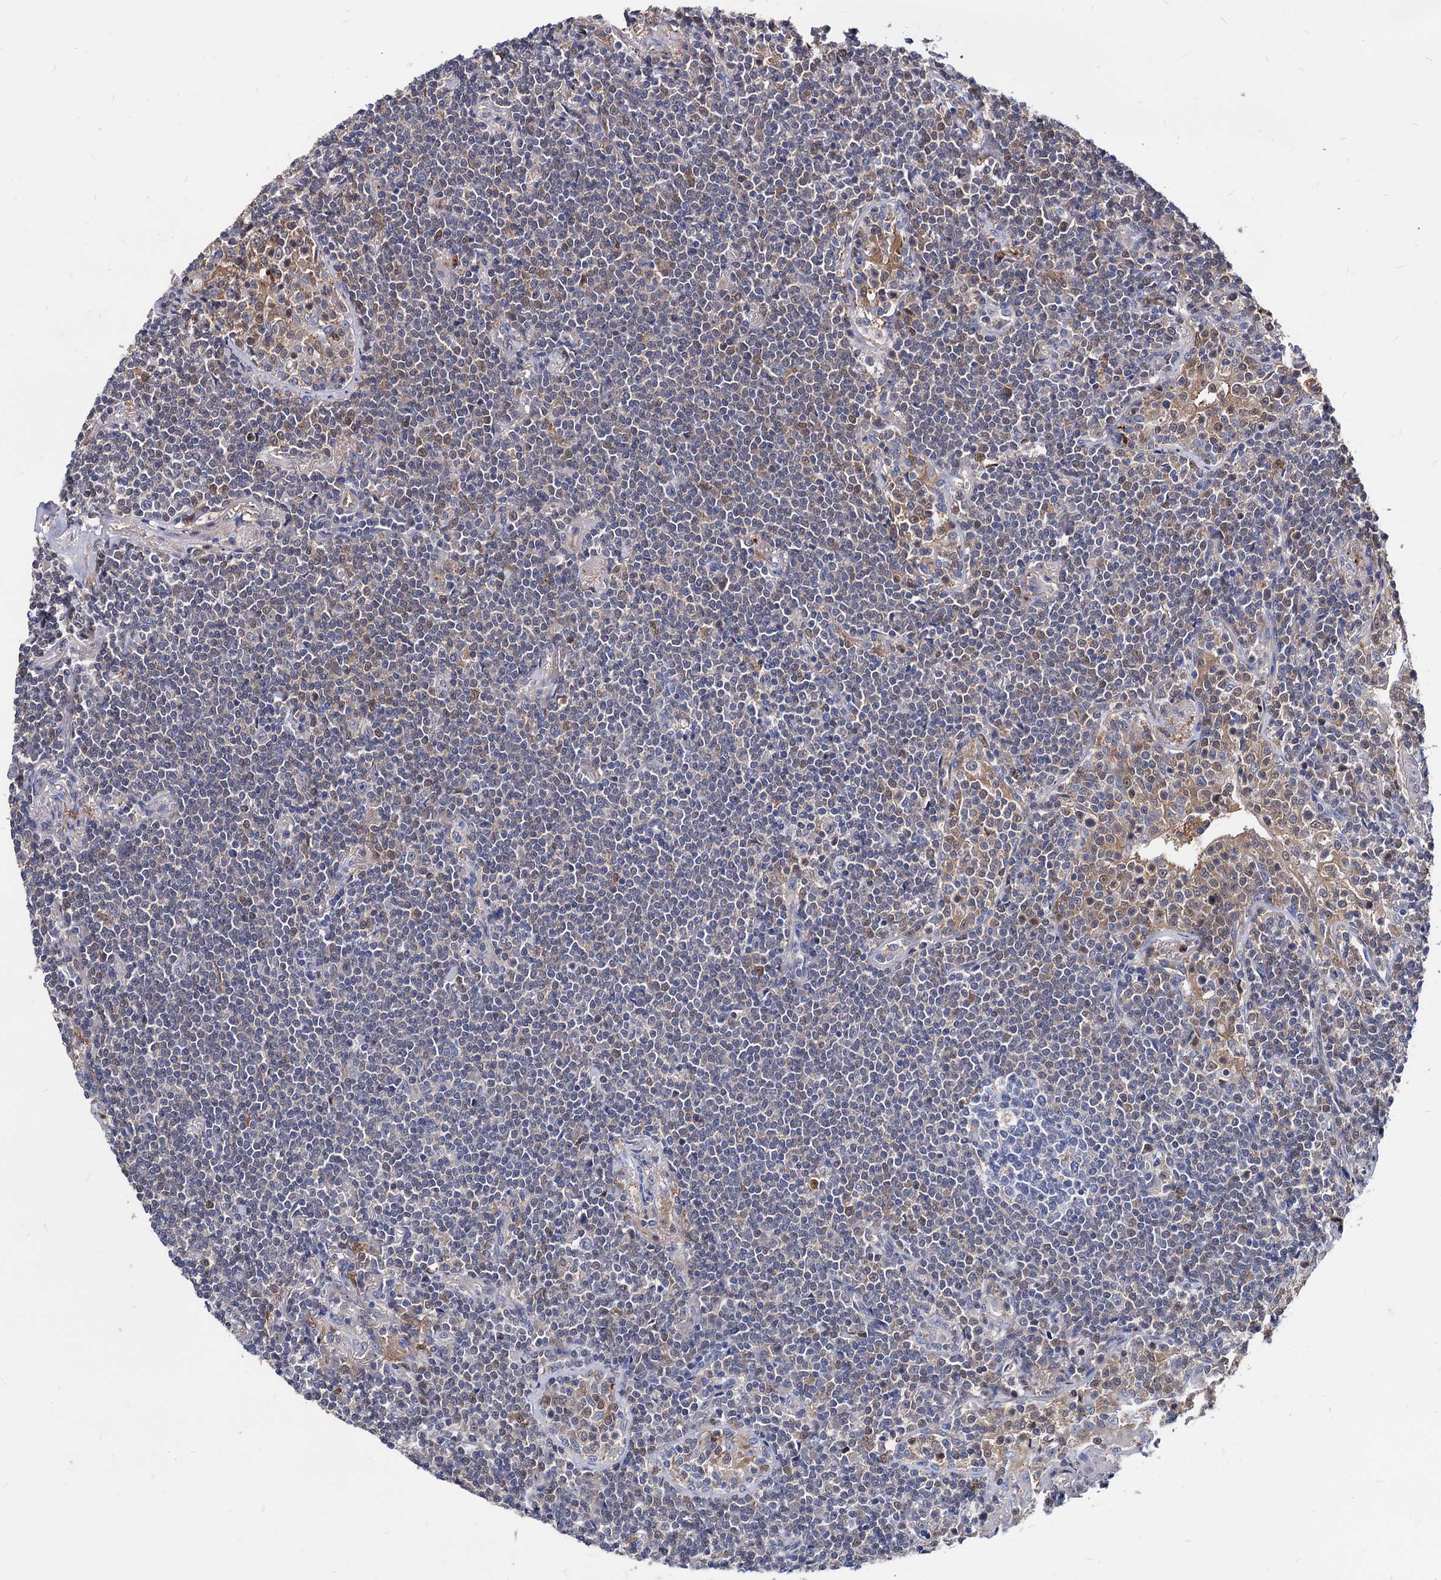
{"staining": {"intensity": "negative", "quantity": "none", "location": "none"}, "tissue": "lymphoma", "cell_type": "Tumor cells", "image_type": "cancer", "snomed": [{"axis": "morphology", "description": "Malignant lymphoma, non-Hodgkin's type, Low grade"}, {"axis": "topography", "description": "Lung"}], "caption": "Photomicrograph shows no protein positivity in tumor cells of malignant lymphoma, non-Hodgkin's type (low-grade) tissue.", "gene": "CPPED1", "patient": {"sex": "female", "age": 71}}